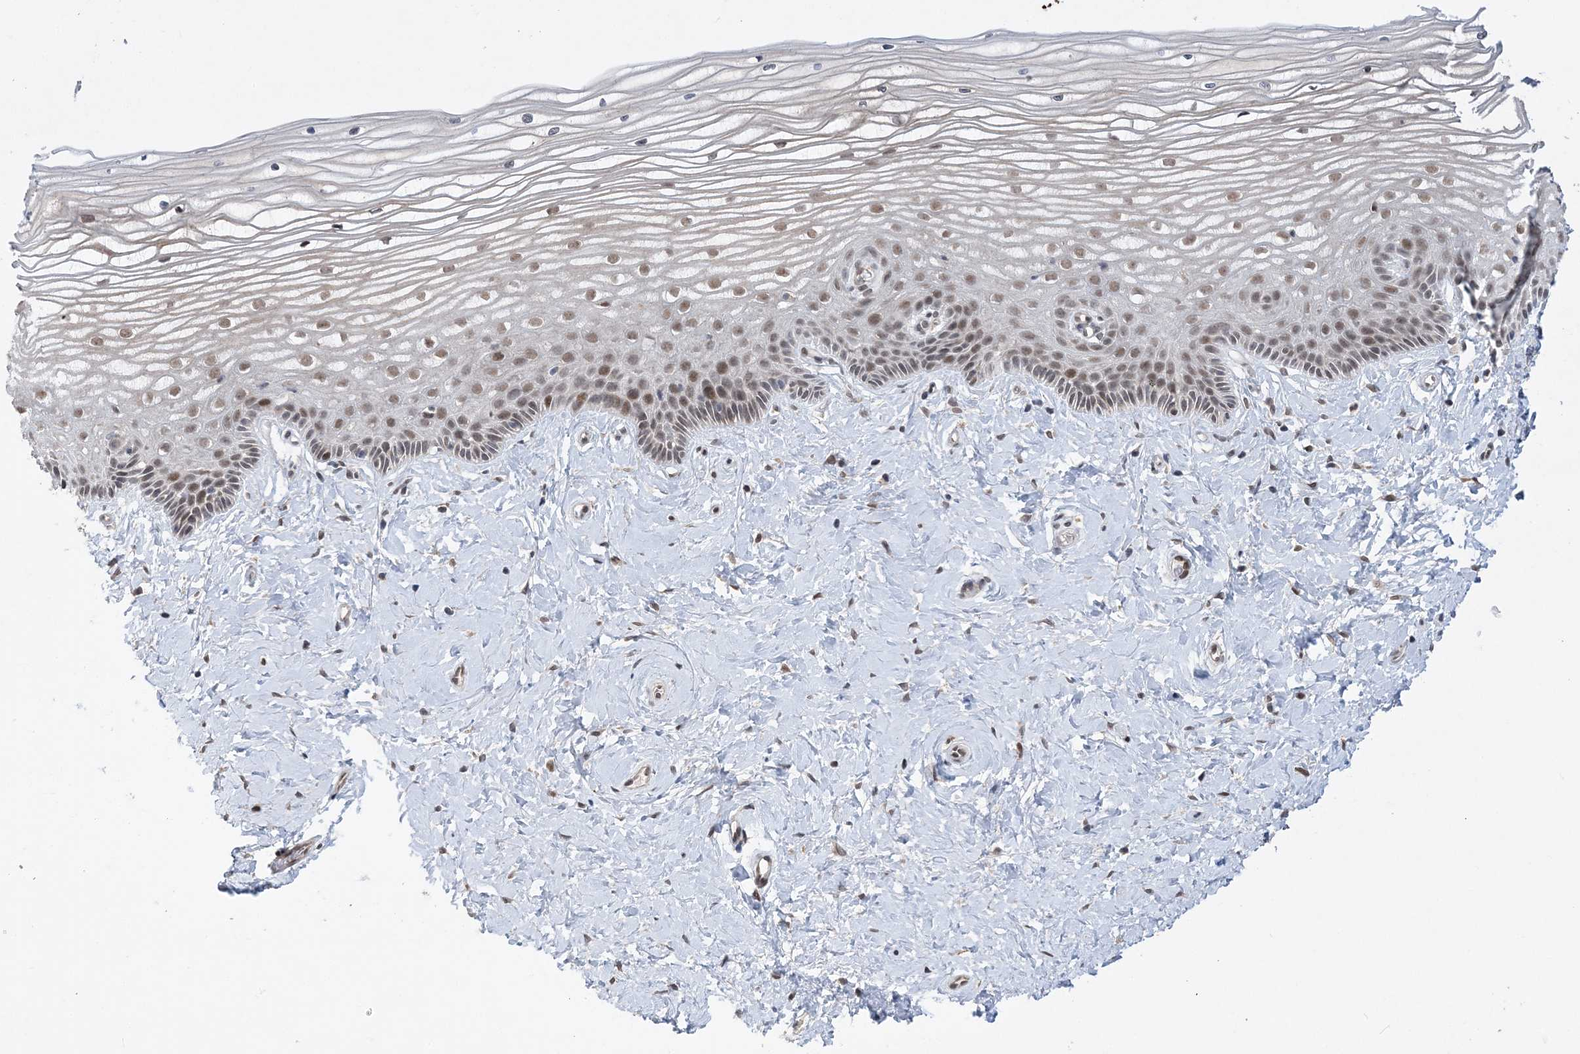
{"staining": {"intensity": "moderate", "quantity": ">75%", "location": "nuclear"}, "tissue": "vagina", "cell_type": "Squamous epithelial cells", "image_type": "normal", "snomed": [{"axis": "morphology", "description": "Normal tissue, NOS"}, {"axis": "topography", "description": "Vagina"}, {"axis": "topography", "description": "Cervix"}], "caption": "Immunohistochemical staining of unremarkable vagina reveals >75% levels of moderate nuclear protein staining in about >75% of squamous epithelial cells. Immunohistochemistry stains the protein in brown and the nuclei are stained blue.", "gene": "WAC", "patient": {"sex": "female", "age": 40}}